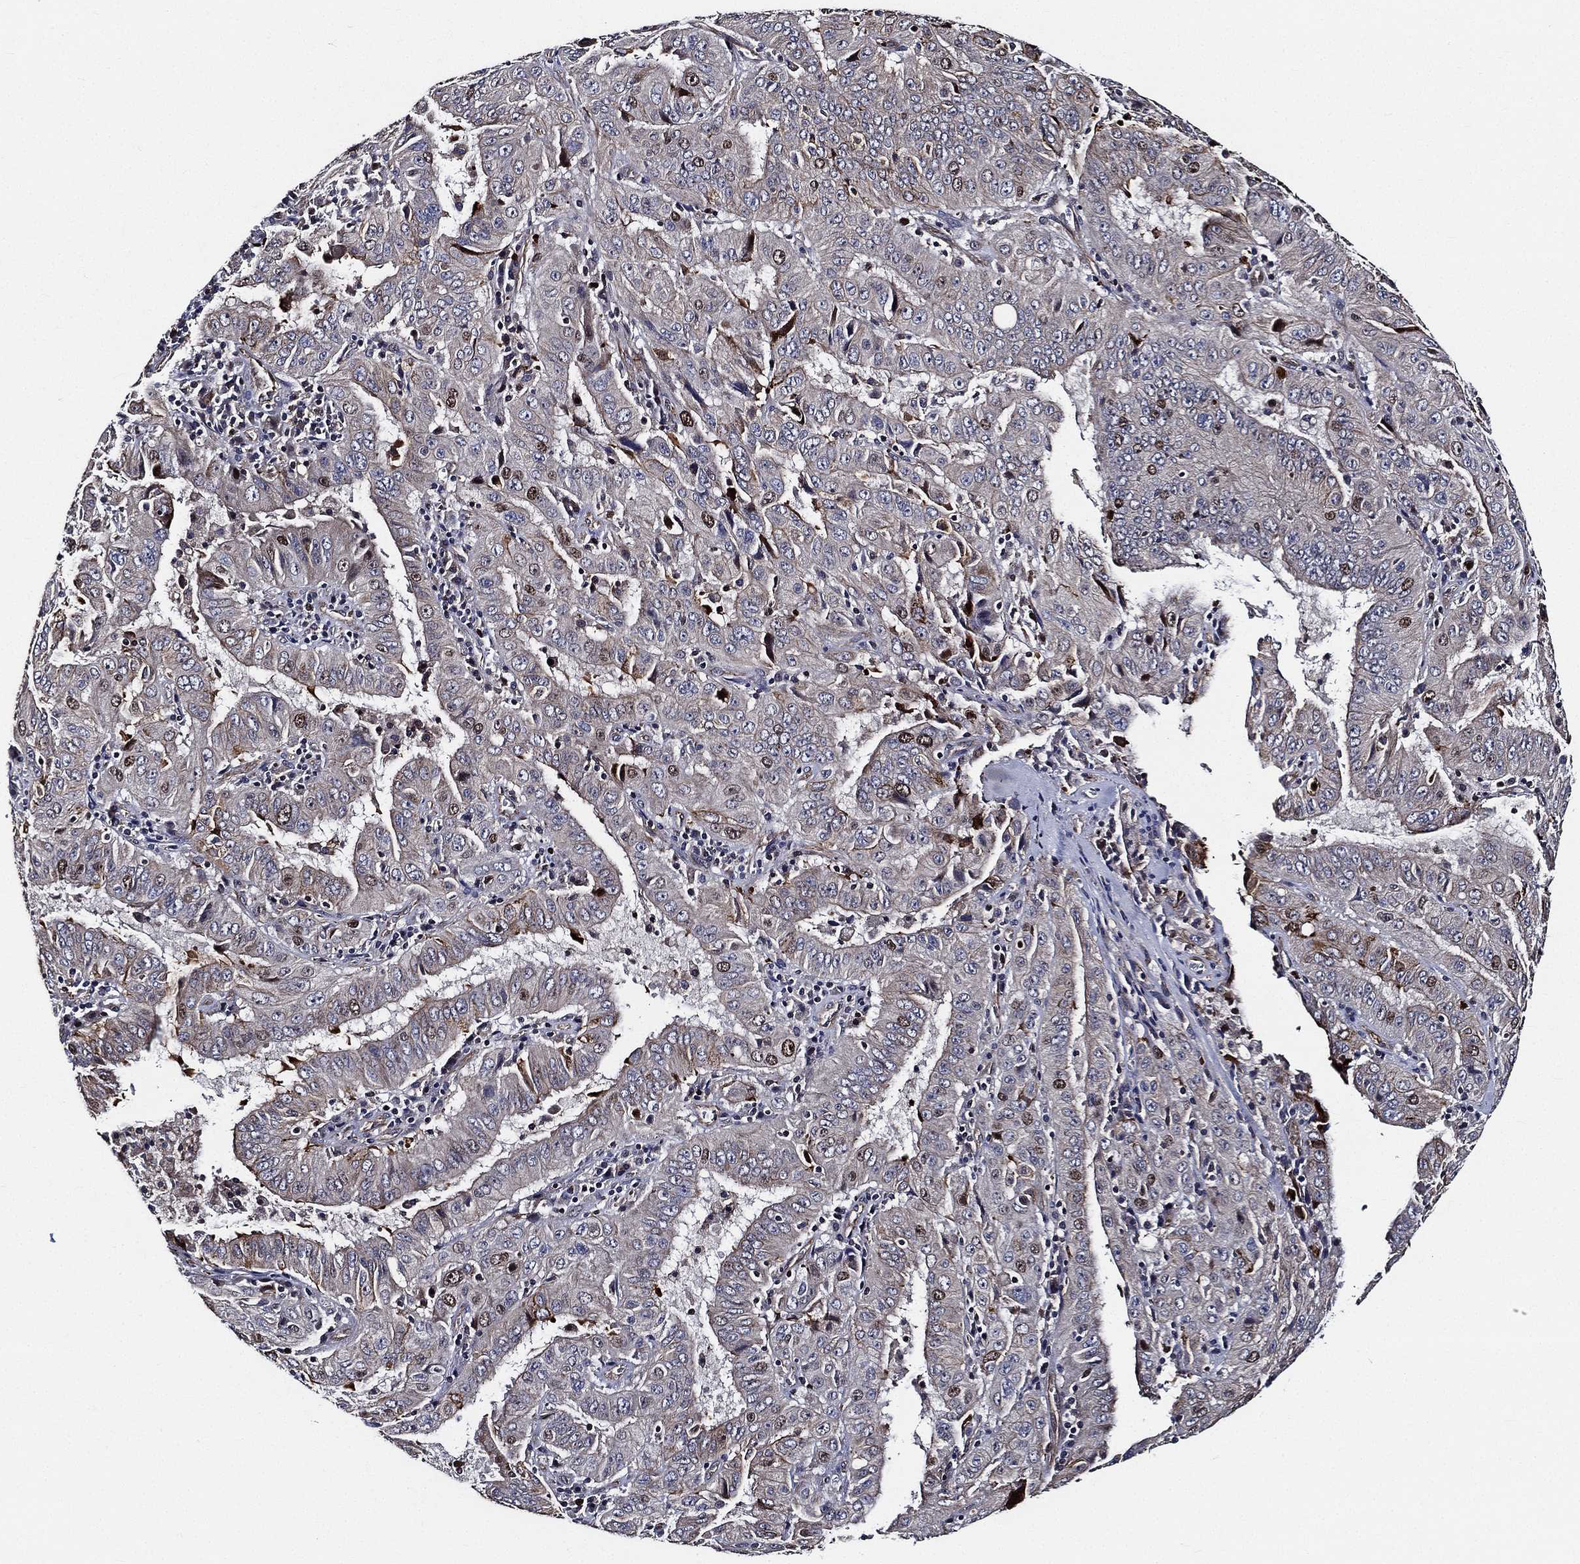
{"staining": {"intensity": "moderate", "quantity": "<25%", "location": "cytoplasmic/membranous"}, "tissue": "pancreatic cancer", "cell_type": "Tumor cells", "image_type": "cancer", "snomed": [{"axis": "morphology", "description": "Adenocarcinoma, NOS"}, {"axis": "topography", "description": "Pancreas"}], "caption": "Immunohistochemistry (DAB) staining of human pancreatic cancer displays moderate cytoplasmic/membranous protein expression in about <25% of tumor cells.", "gene": "KIF20B", "patient": {"sex": "male", "age": 63}}